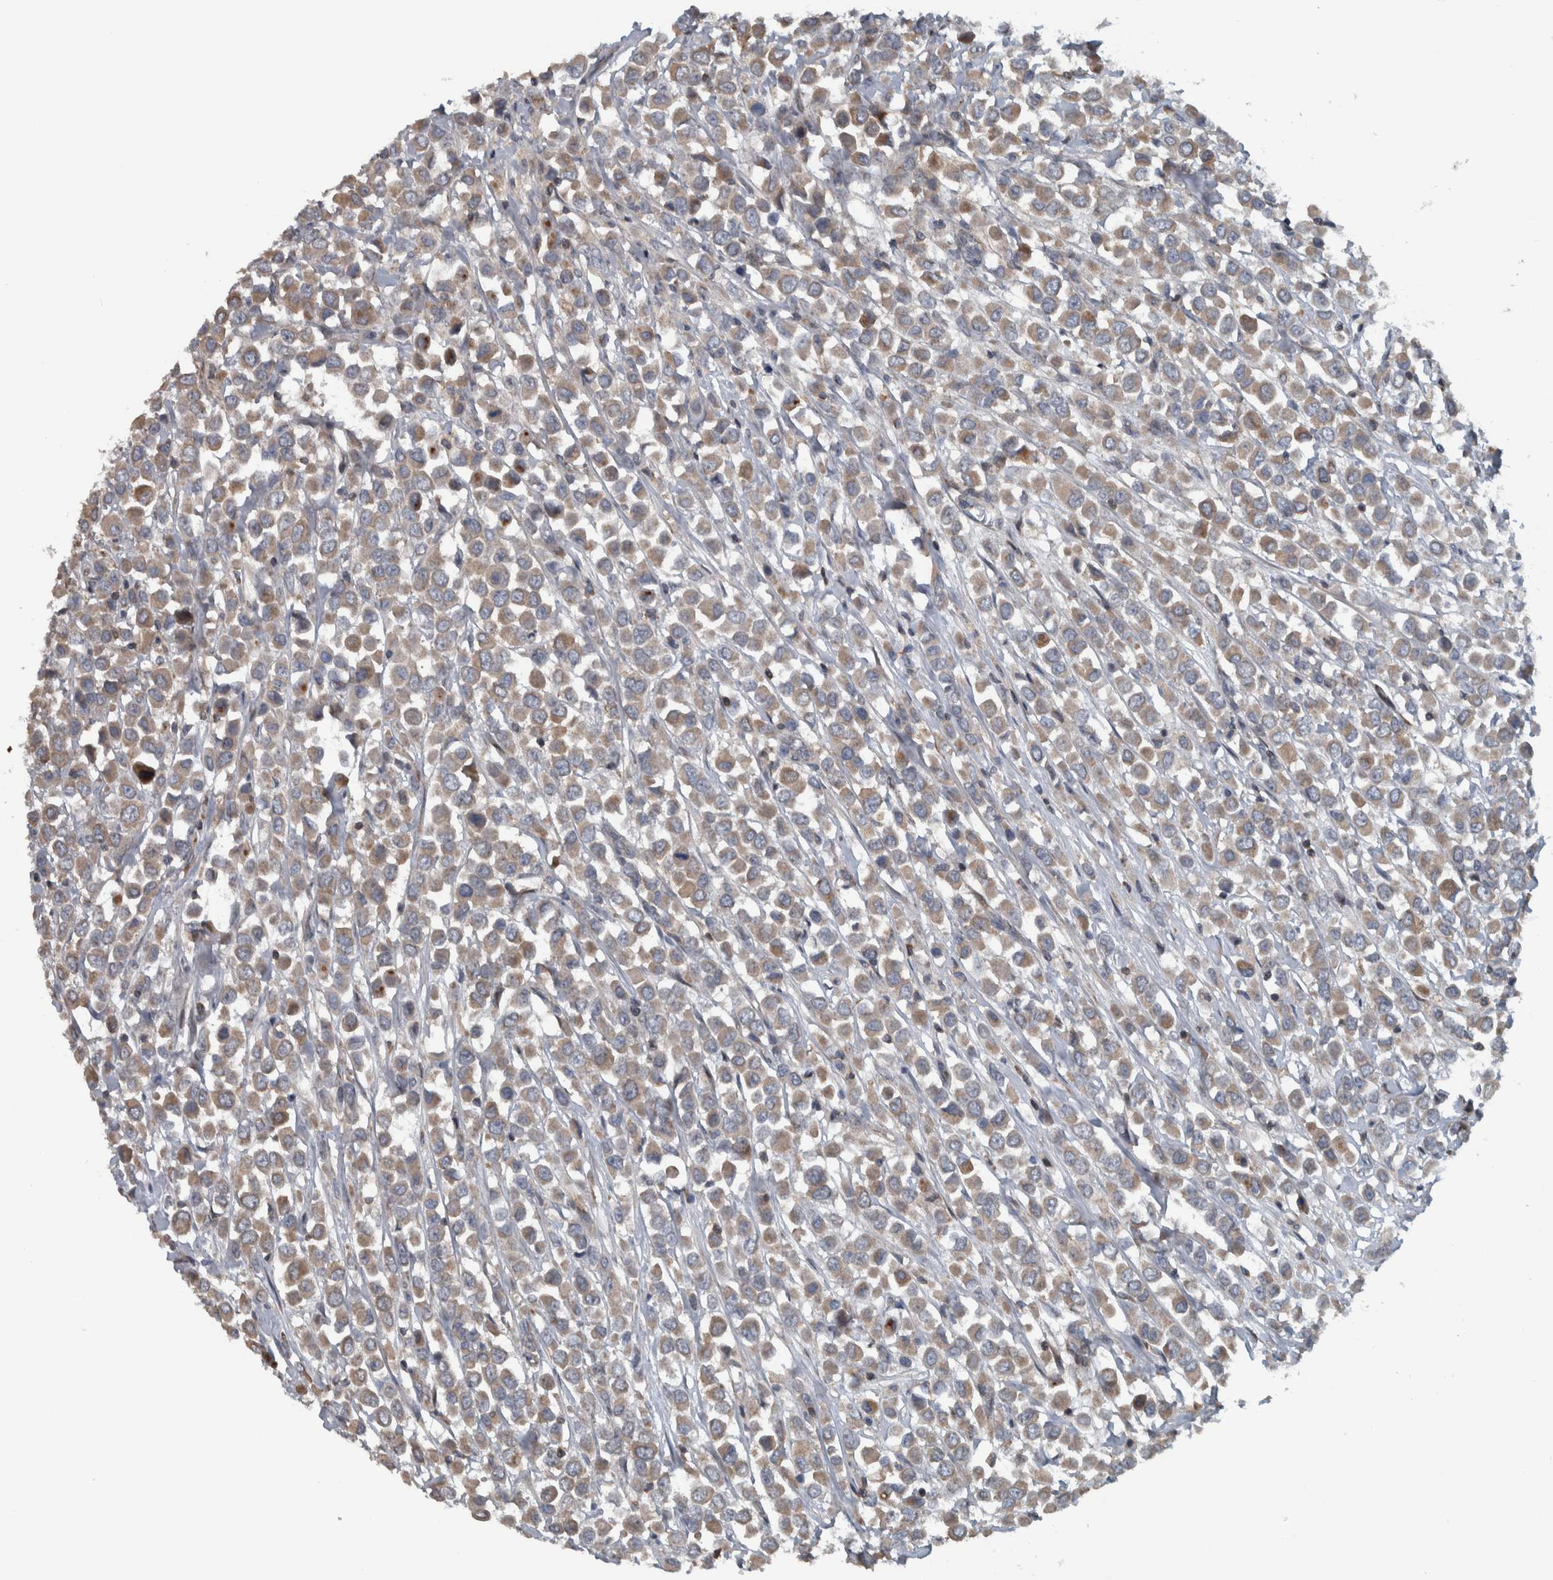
{"staining": {"intensity": "weak", "quantity": ">75%", "location": "cytoplasmic/membranous"}, "tissue": "breast cancer", "cell_type": "Tumor cells", "image_type": "cancer", "snomed": [{"axis": "morphology", "description": "Duct carcinoma"}, {"axis": "topography", "description": "Breast"}], "caption": "Weak cytoplasmic/membranous expression is seen in approximately >75% of tumor cells in breast infiltrating ductal carcinoma.", "gene": "BAIAP2L1", "patient": {"sex": "female", "age": 61}}